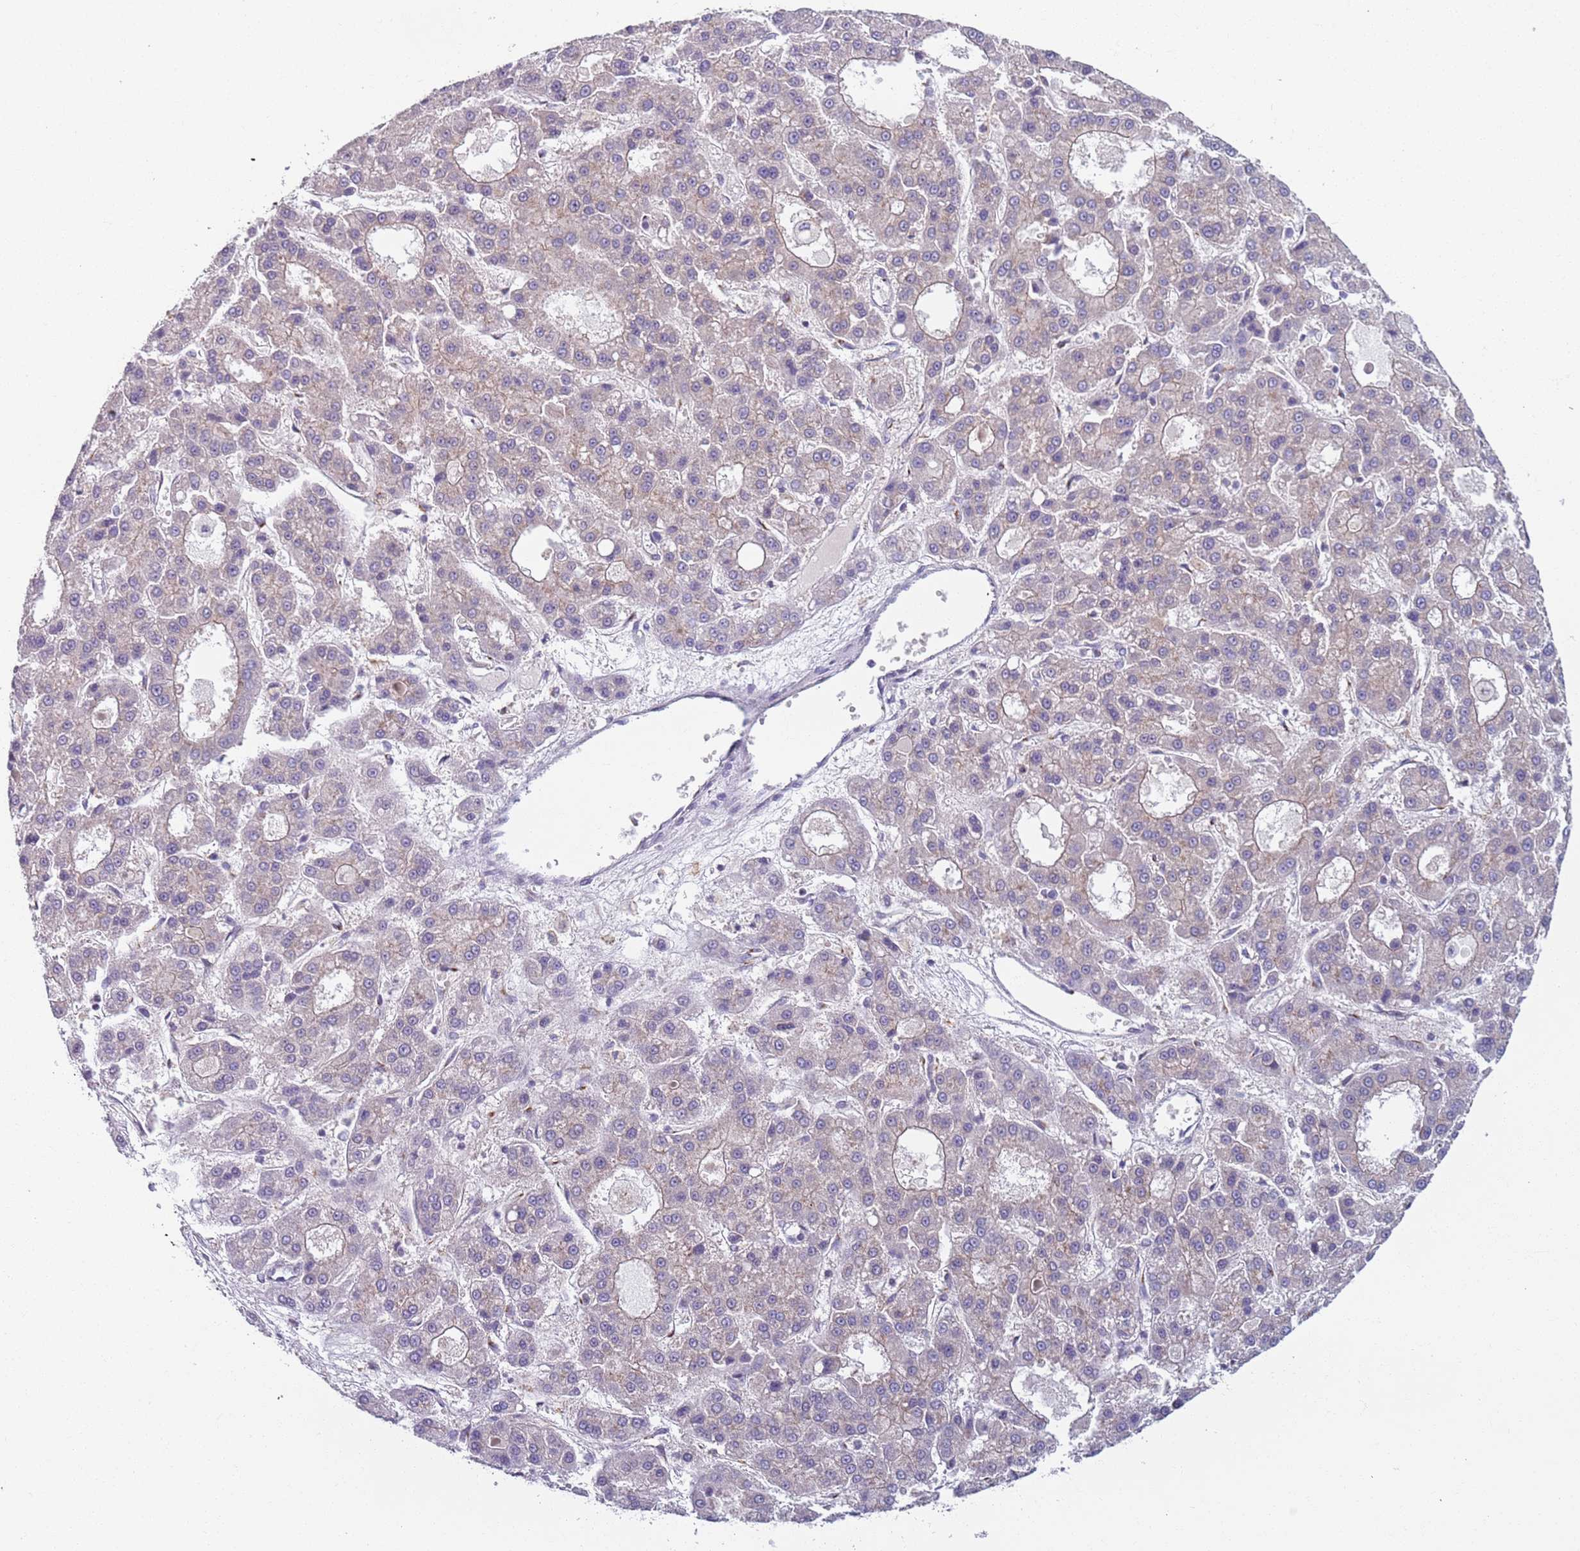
{"staining": {"intensity": "negative", "quantity": "none", "location": "none"}, "tissue": "liver cancer", "cell_type": "Tumor cells", "image_type": "cancer", "snomed": [{"axis": "morphology", "description": "Carcinoma, Hepatocellular, NOS"}, {"axis": "topography", "description": "Liver"}], "caption": "A photomicrograph of liver cancer stained for a protein displays no brown staining in tumor cells. Brightfield microscopy of immunohistochemistry stained with DAB (brown) and hematoxylin (blue), captured at high magnification.", "gene": "AKTIP", "patient": {"sex": "male", "age": 70}}